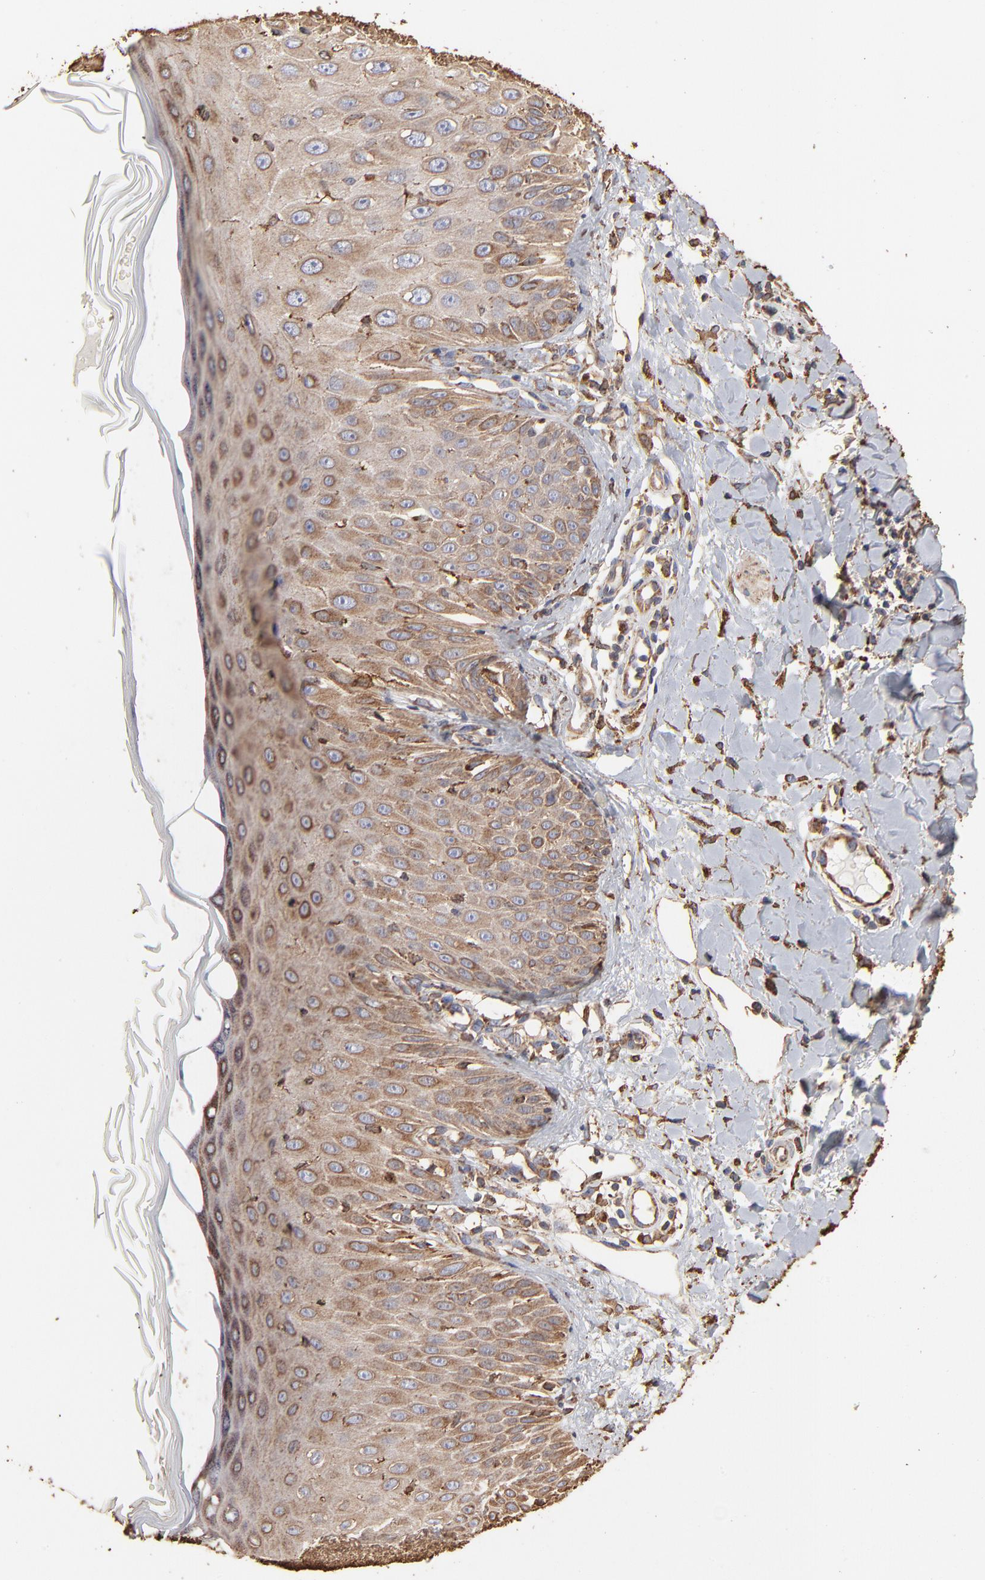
{"staining": {"intensity": "moderate", "quantity": ">75%", "location": "cytoplasmic/membranous"}, "tissue": "skin cancer", "cell_type": "Tumor cells", "image_type": "cancer", "snomed": [{"axis": "morphology", "description": "Squamous cell carcinoma, NOS"}, {"axis": "topography", "description": "Skin"}], "caption": "Brown immunohistochemical staining in squamous cell carcinoma (skin) reveals moderate cytoplasmic/membranous positivity in about >75% of tumor cells.", "gene": "PDIA3", "patient": {"sex": "male", "age": 24}}